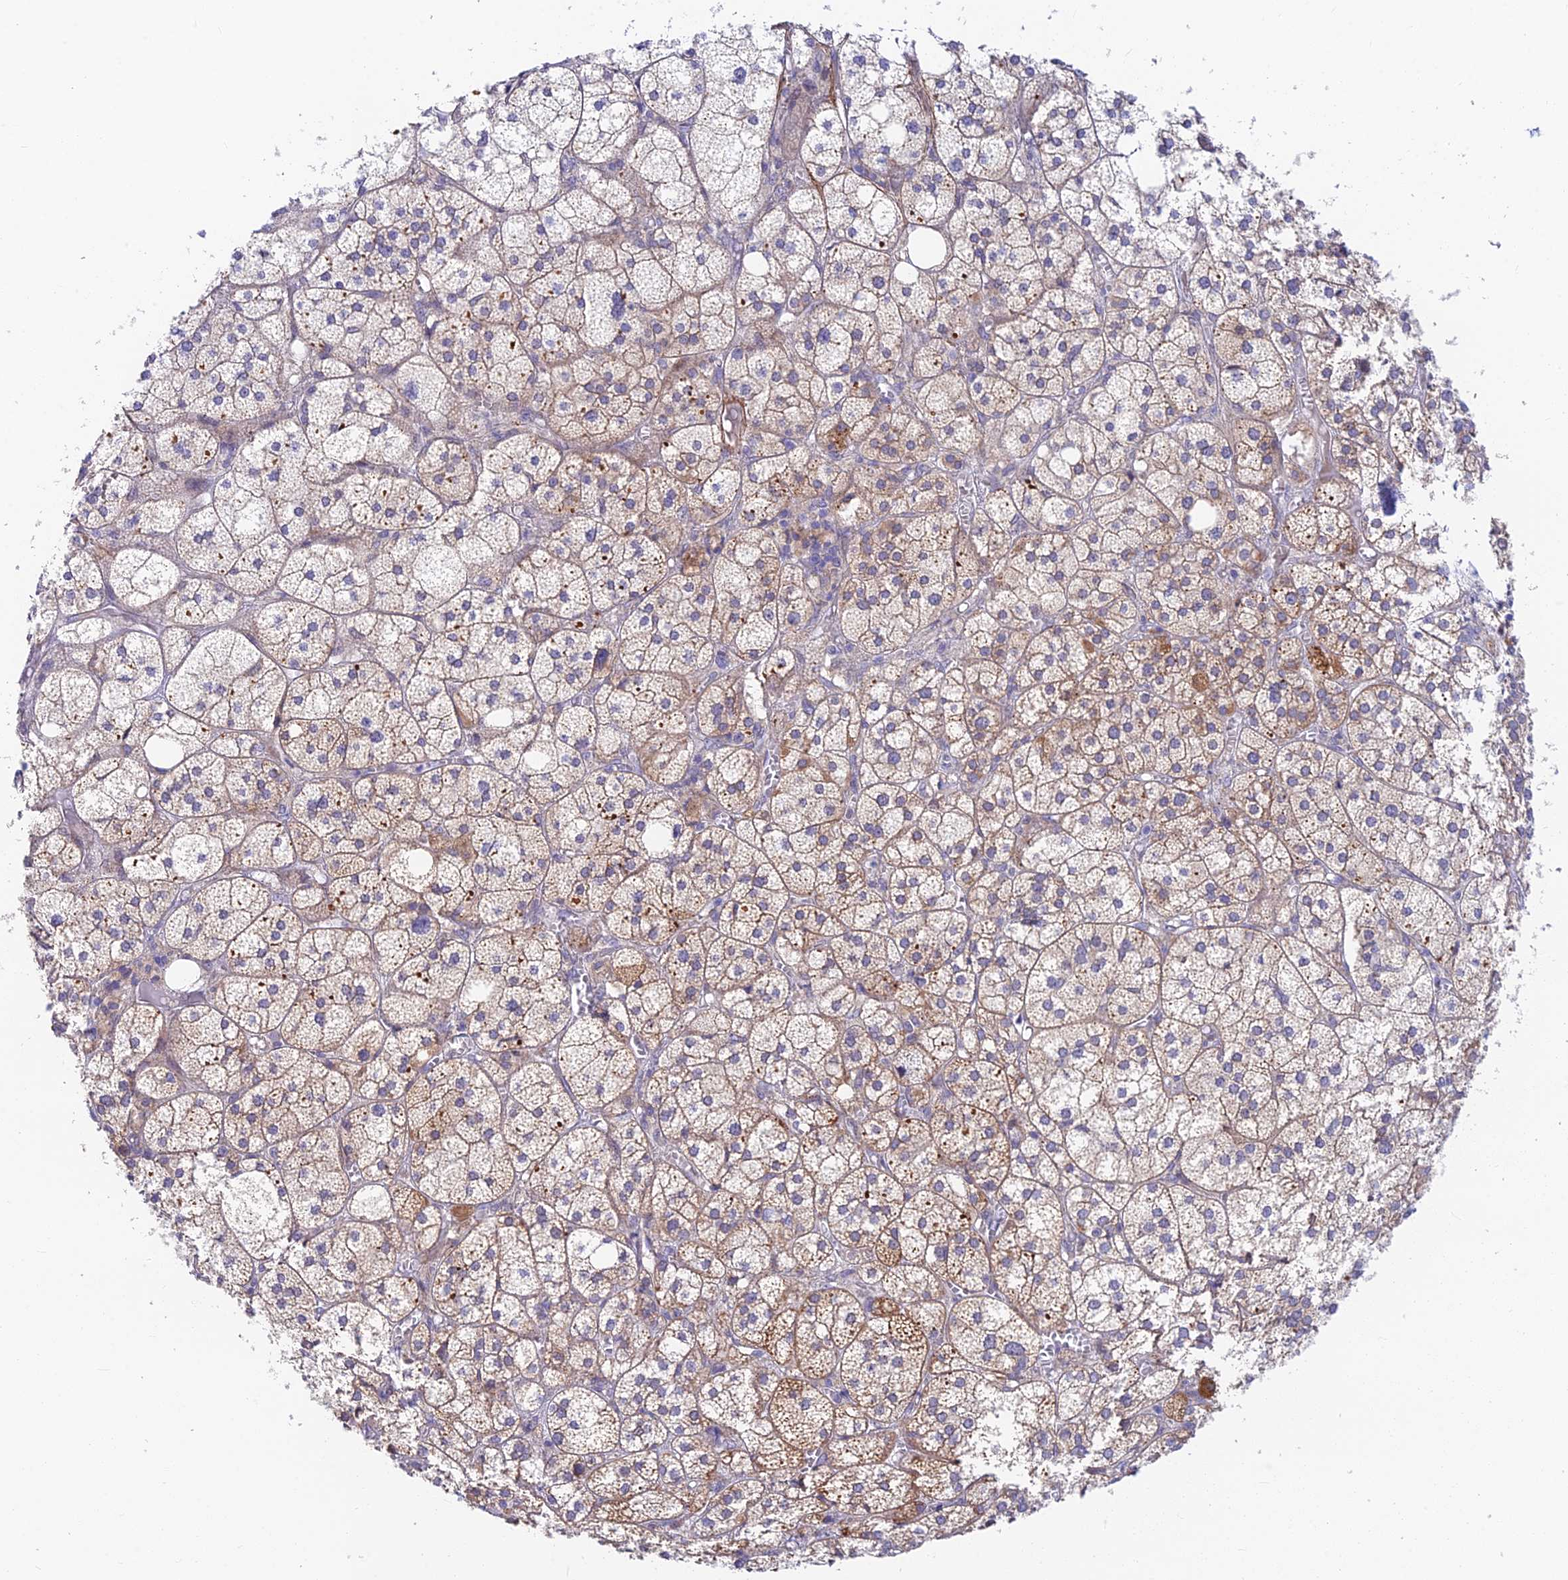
{"staining": {"intensity": "strong", "quantity": "25%-75%", "location": "cytoplasmic/membranous"}, "tissue": "adrenal gland", "cell_type": "Glandular cells", "image_type": "normal", "snomed": [{"axis": "morphology", "description": "Normal tissue, NOS"}, {"axis": "topography", "description": "Adrenal gland"}], "caption": "Glandular cells reveal high levels of strong cytoplasmic/membranous positivity in approximately 25%-75% of cells in benign adrenal gland.", "gene": "ANKRD50", "patient": {"sex": "female", "age": 61}}